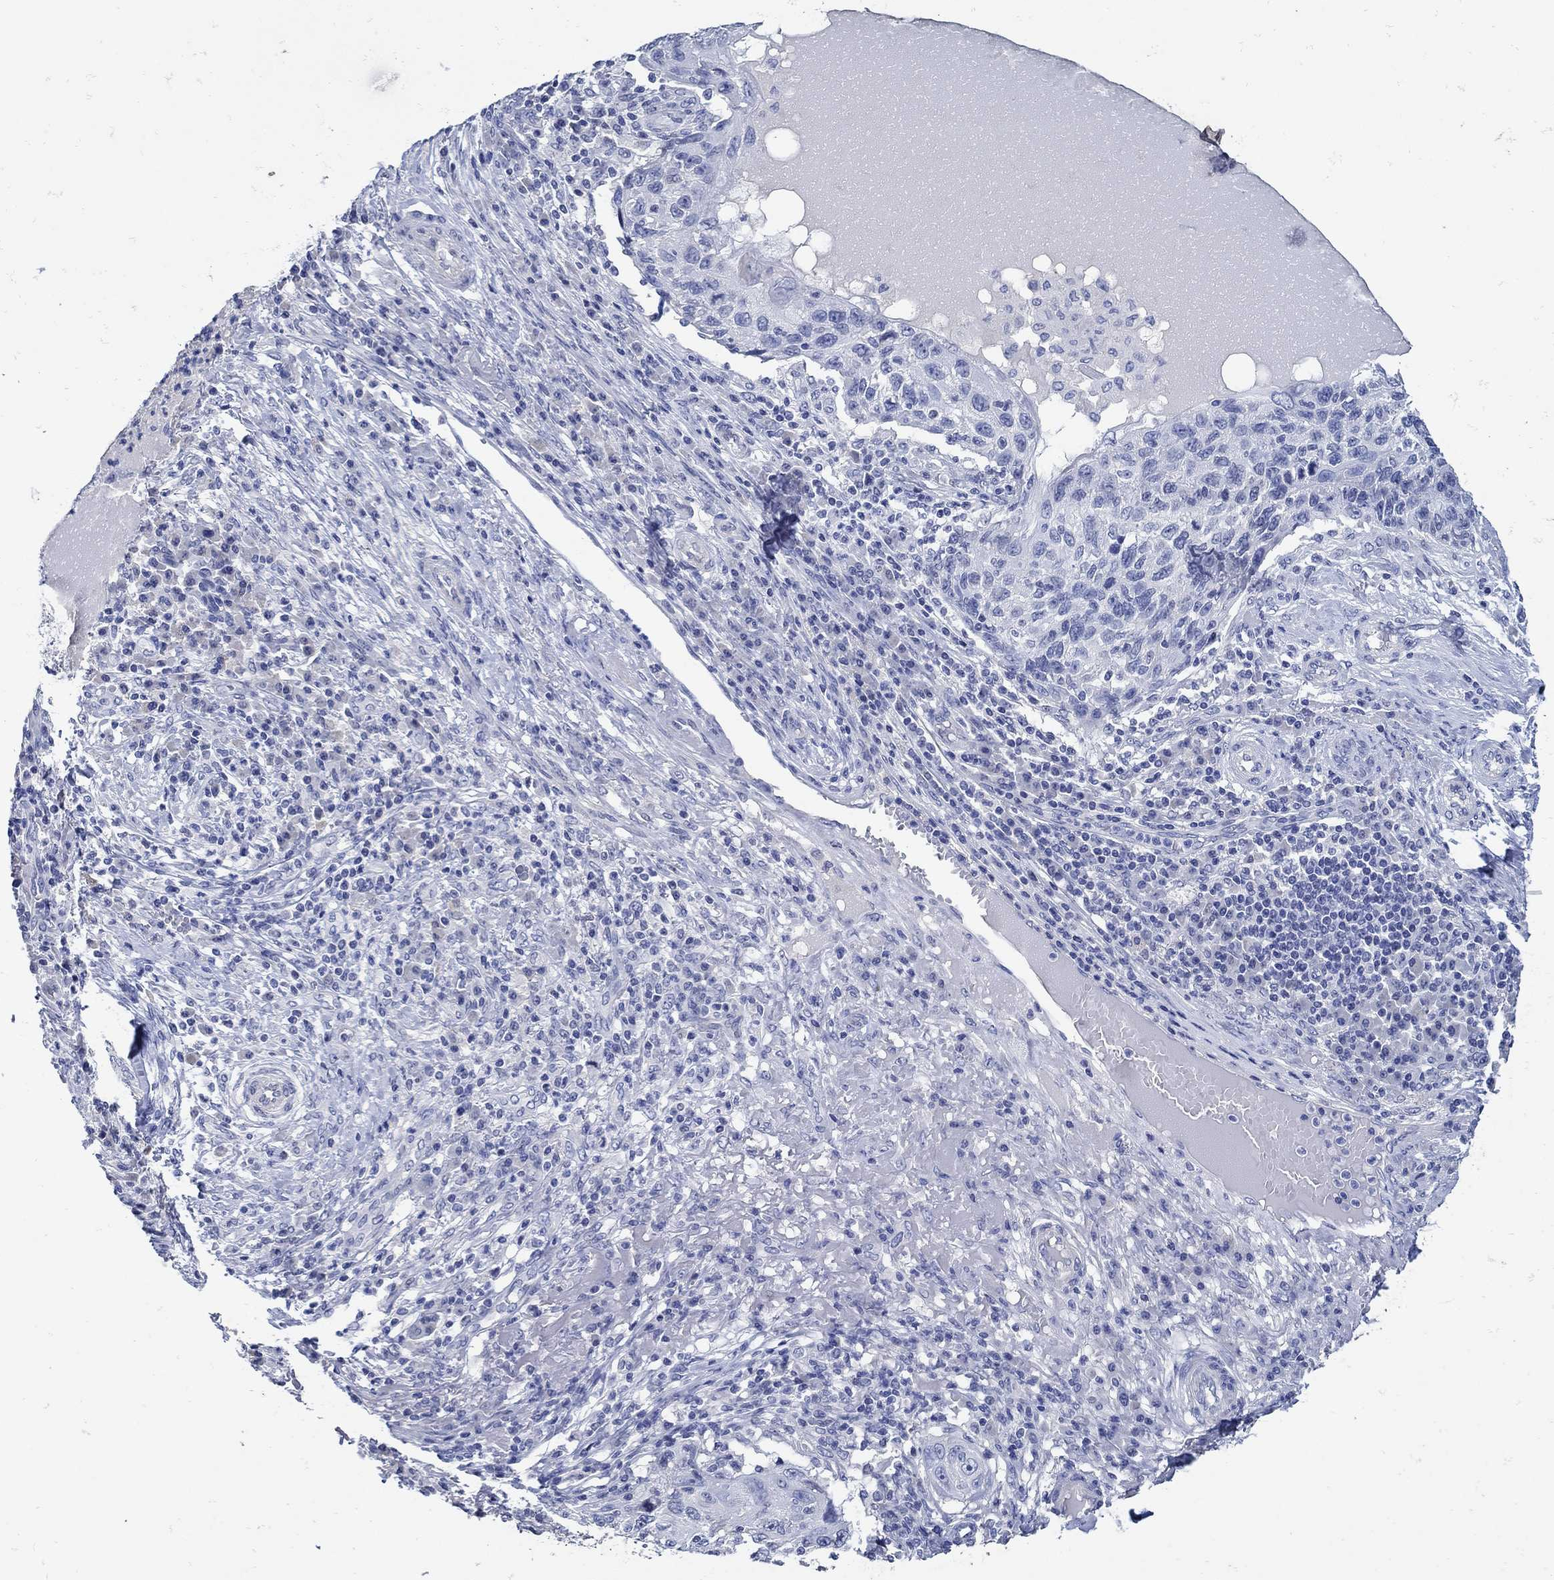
{"staining": {"intensity": "negative", "quantity": "none", "location": "none"}, "tissue": "skin cancer", "cell_type": "Tumor cells", "image_type": "cancer", "snomed": [{"axis": "morphology", "description": "Squamous cell carcinoma, NOS"}, {"axis": "topography", "description": "Skin"}], "caption": "Human skin cancer stained for a protein using immunohistochemistry (IHC) demonstrates no expression in tumor cells.", "gene": "NOS1", "patient": {"sex": "male", "age": 92}}